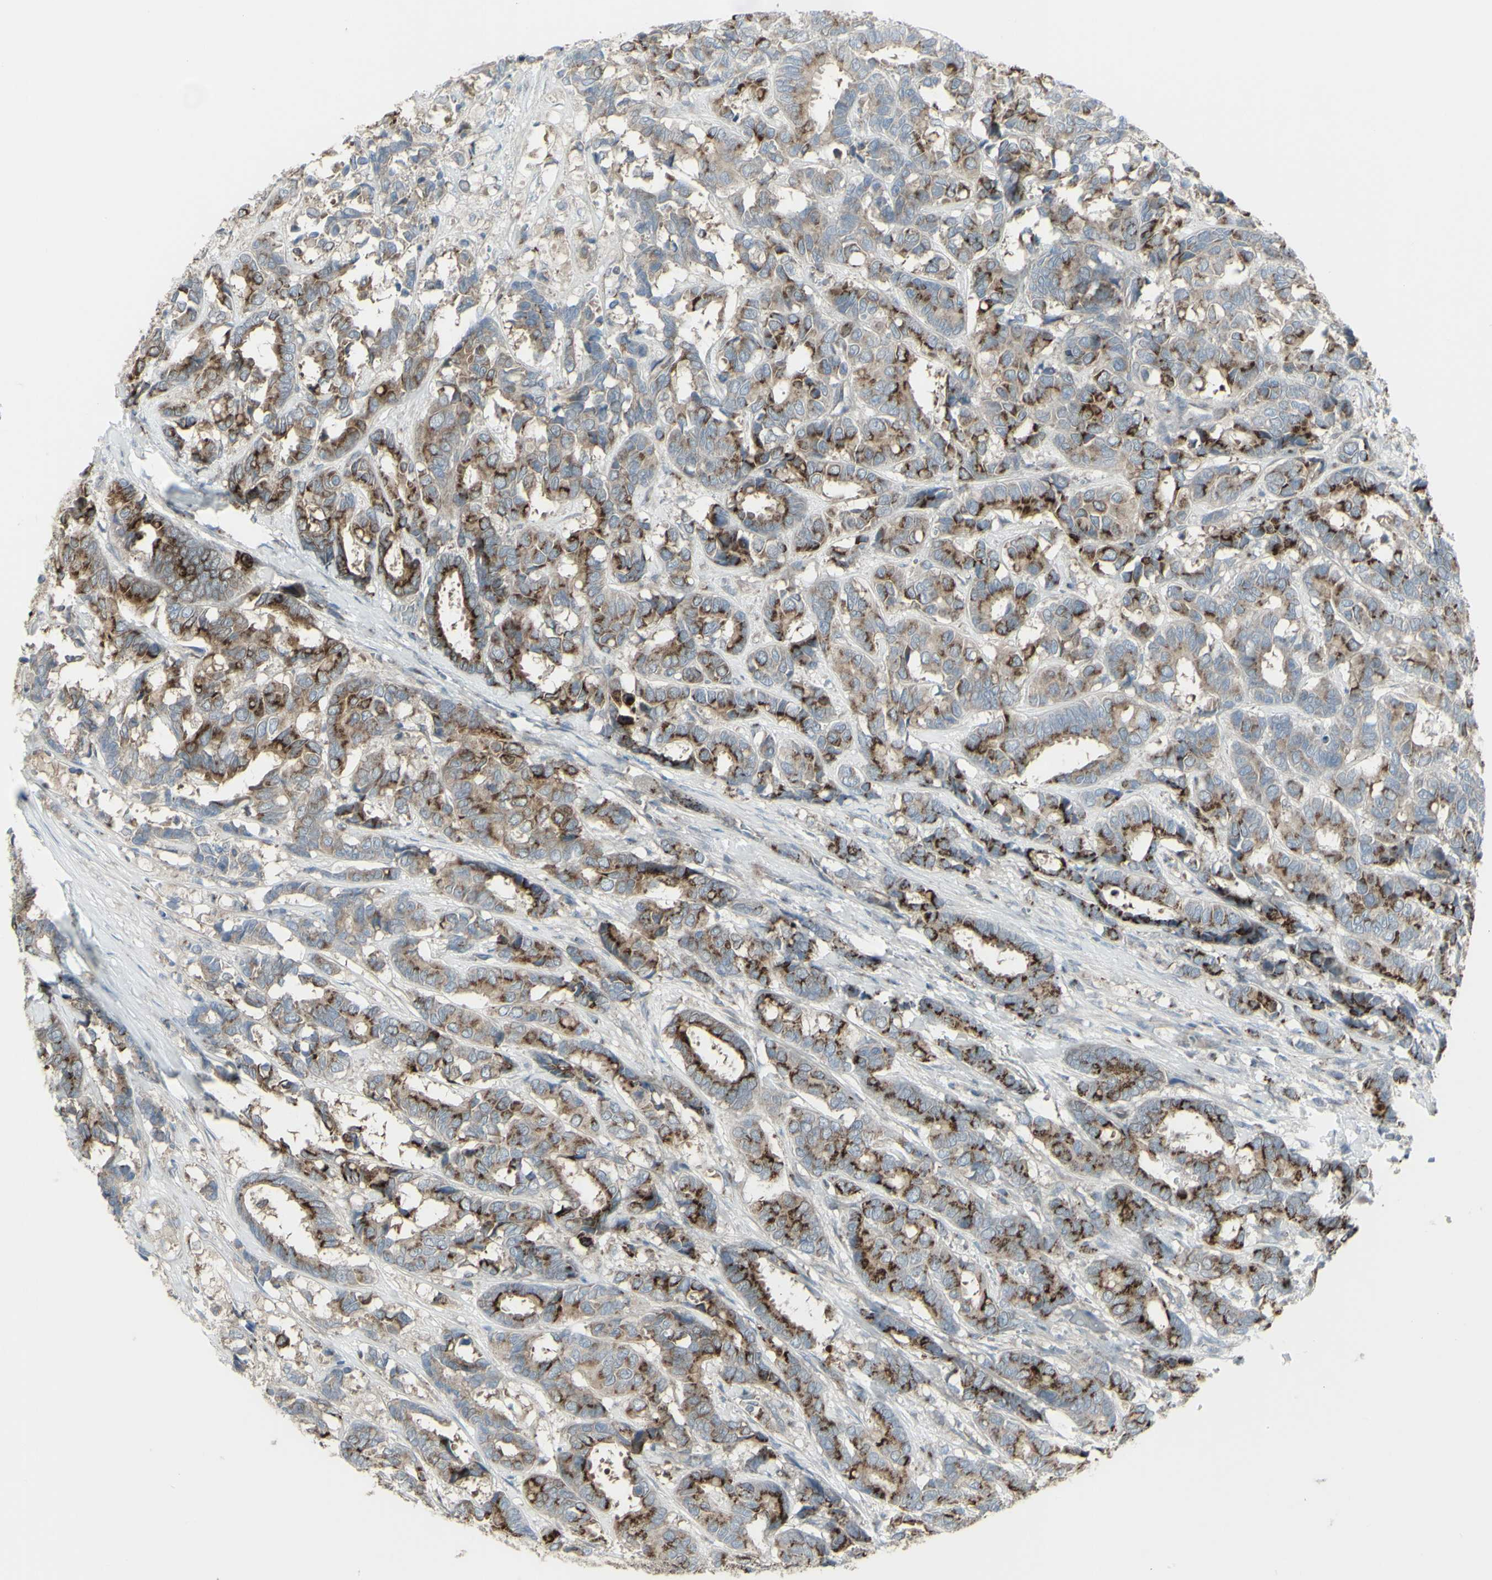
{"staining": {"intensity": "strong", "quantity": "25%-75%", "location": "cytoplasmic/membranous"}, "tissue": "breast cancer", "cell_type": "Tumor cells", "image_type": "cancer", "snomed": [{"axis": "morphology", "description": "Duct carcinoma"}, {"axis": "topography", "description": "Breast"}], "caption": "Strong cytoplasmic/membranous positivity for a protein is present in about 25%-75% of tumor cells of breast cancer using immunohistochemistry.", "gene": "GALNT6", "patient": {"sex": "female", "age": 87}}